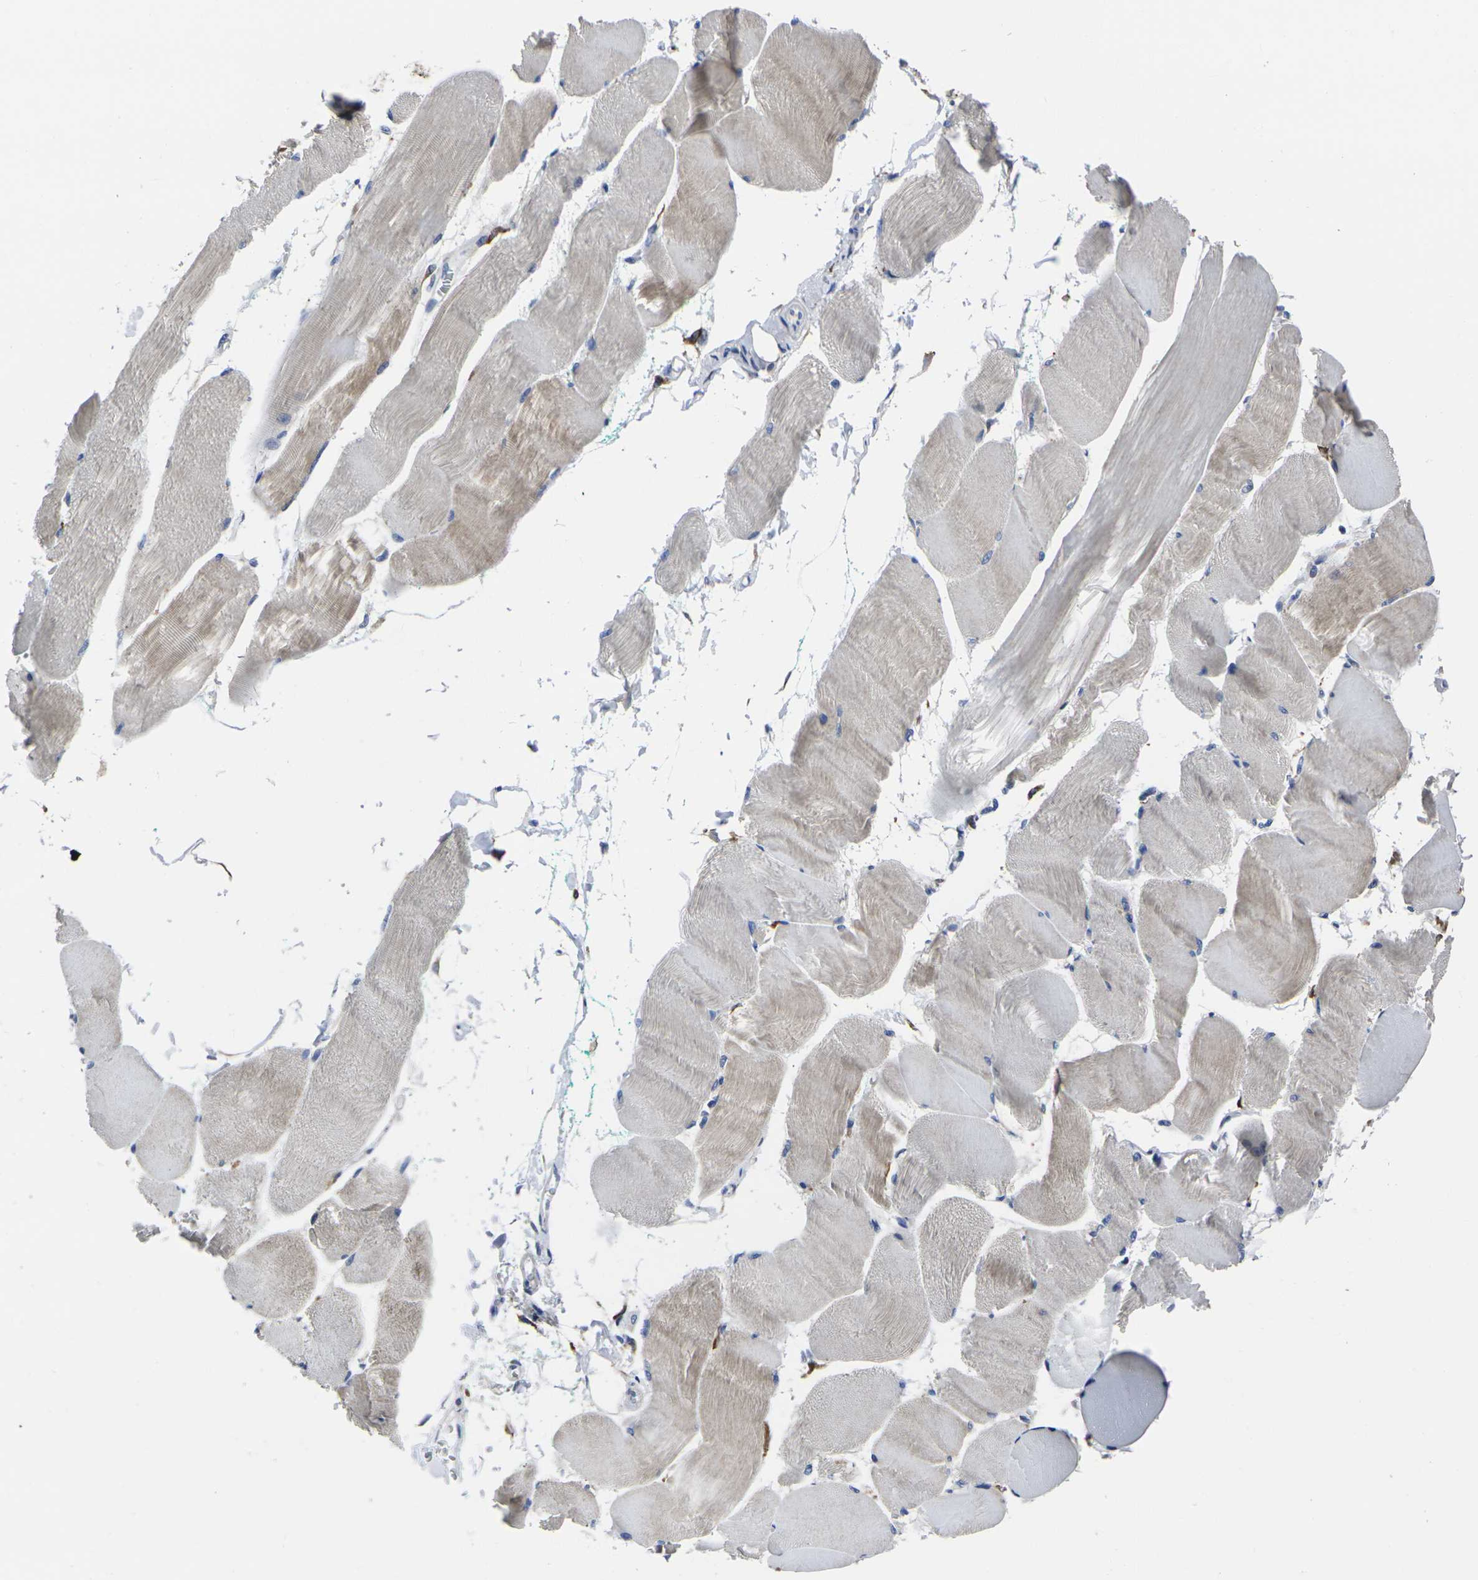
{"staining": {"intensity": "weak", "quantity": "<25%", "location": "cytoplasmic/membranous"}, "tissue": "skeletal muscle", "cell_type": "Myocytes", "image_type": "normal", "snomed": [{"axis": "morphology", "description": "Normal tissue, NOS"}, {"axis": "morphology", "description": "Squamous cell carcinoma, NOS"}, {"axis": "topography", "description": "Skeletal muscle"}], "caption": "Immunohistochemistry (IHC) of unremarkable skeletal muscle demonstrates no staining in myocytes.", "gene": "CYP2C8", "patient": {"sex": "male", "age": 51}}